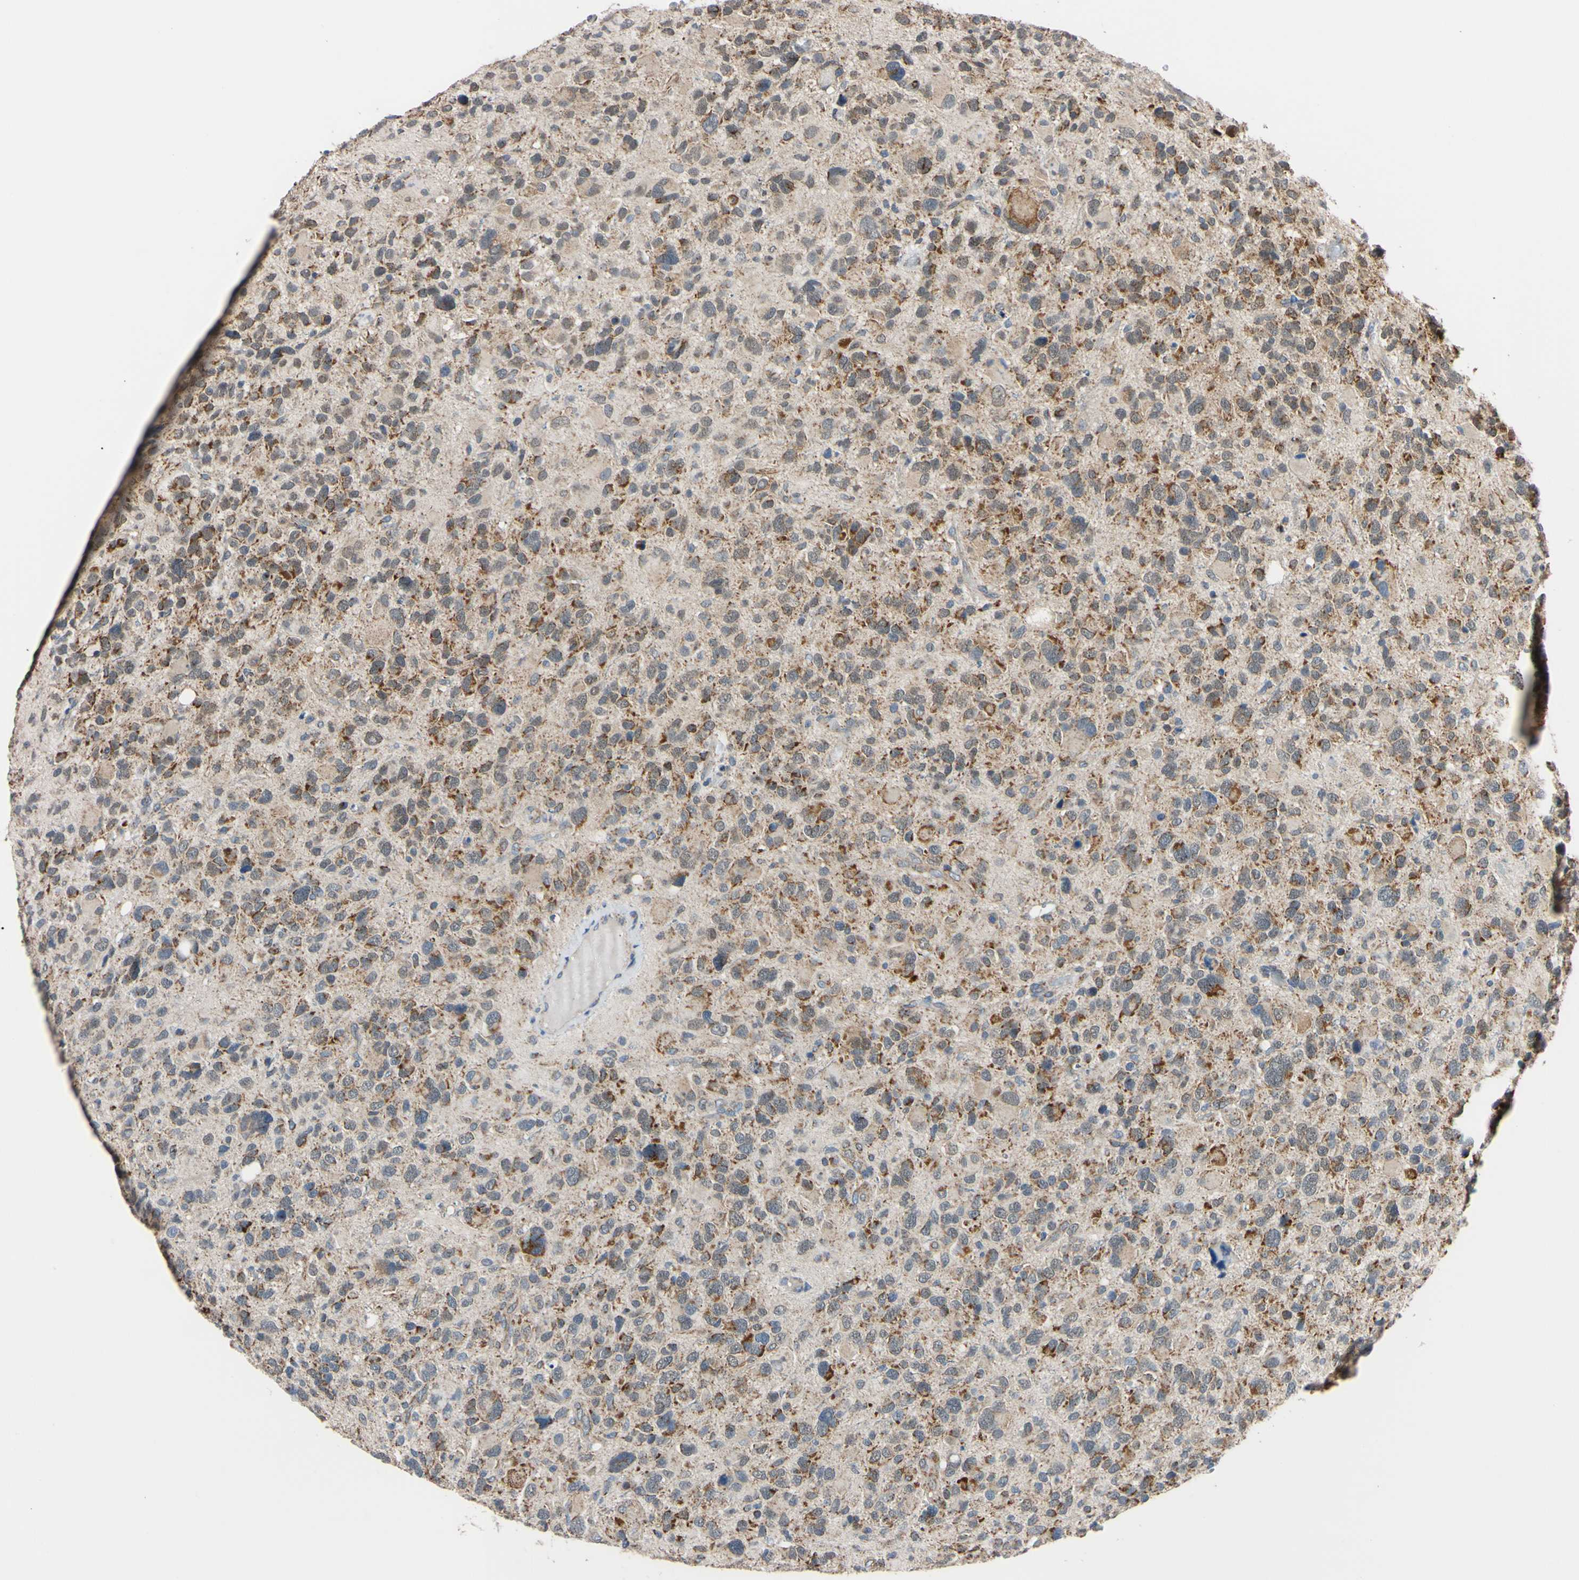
{"staining": {"intensity": "strong", "quantity": "25%-75%", "location": "cytoplasmic/membranous"}, "tissue": "glioma", "cell_type": "Tumor cells", "image_type": "cancer", "snomed": [{"axis": "morphology", "description": "Glioma, malignant, High grade"}, {"axis": "topography", "description": "Brain"}], "caption": "Immunohistochemistry (IHC) (DAB (3,3'-diaminobenzidine)) staining of malignant glioma (high-grade) displays strong cytoplasmic/membranous protein positivity in approximately 25%-75% of tumor cells.", "gene": "CLPP", "patient": {"sex": "male", "age": 48}}